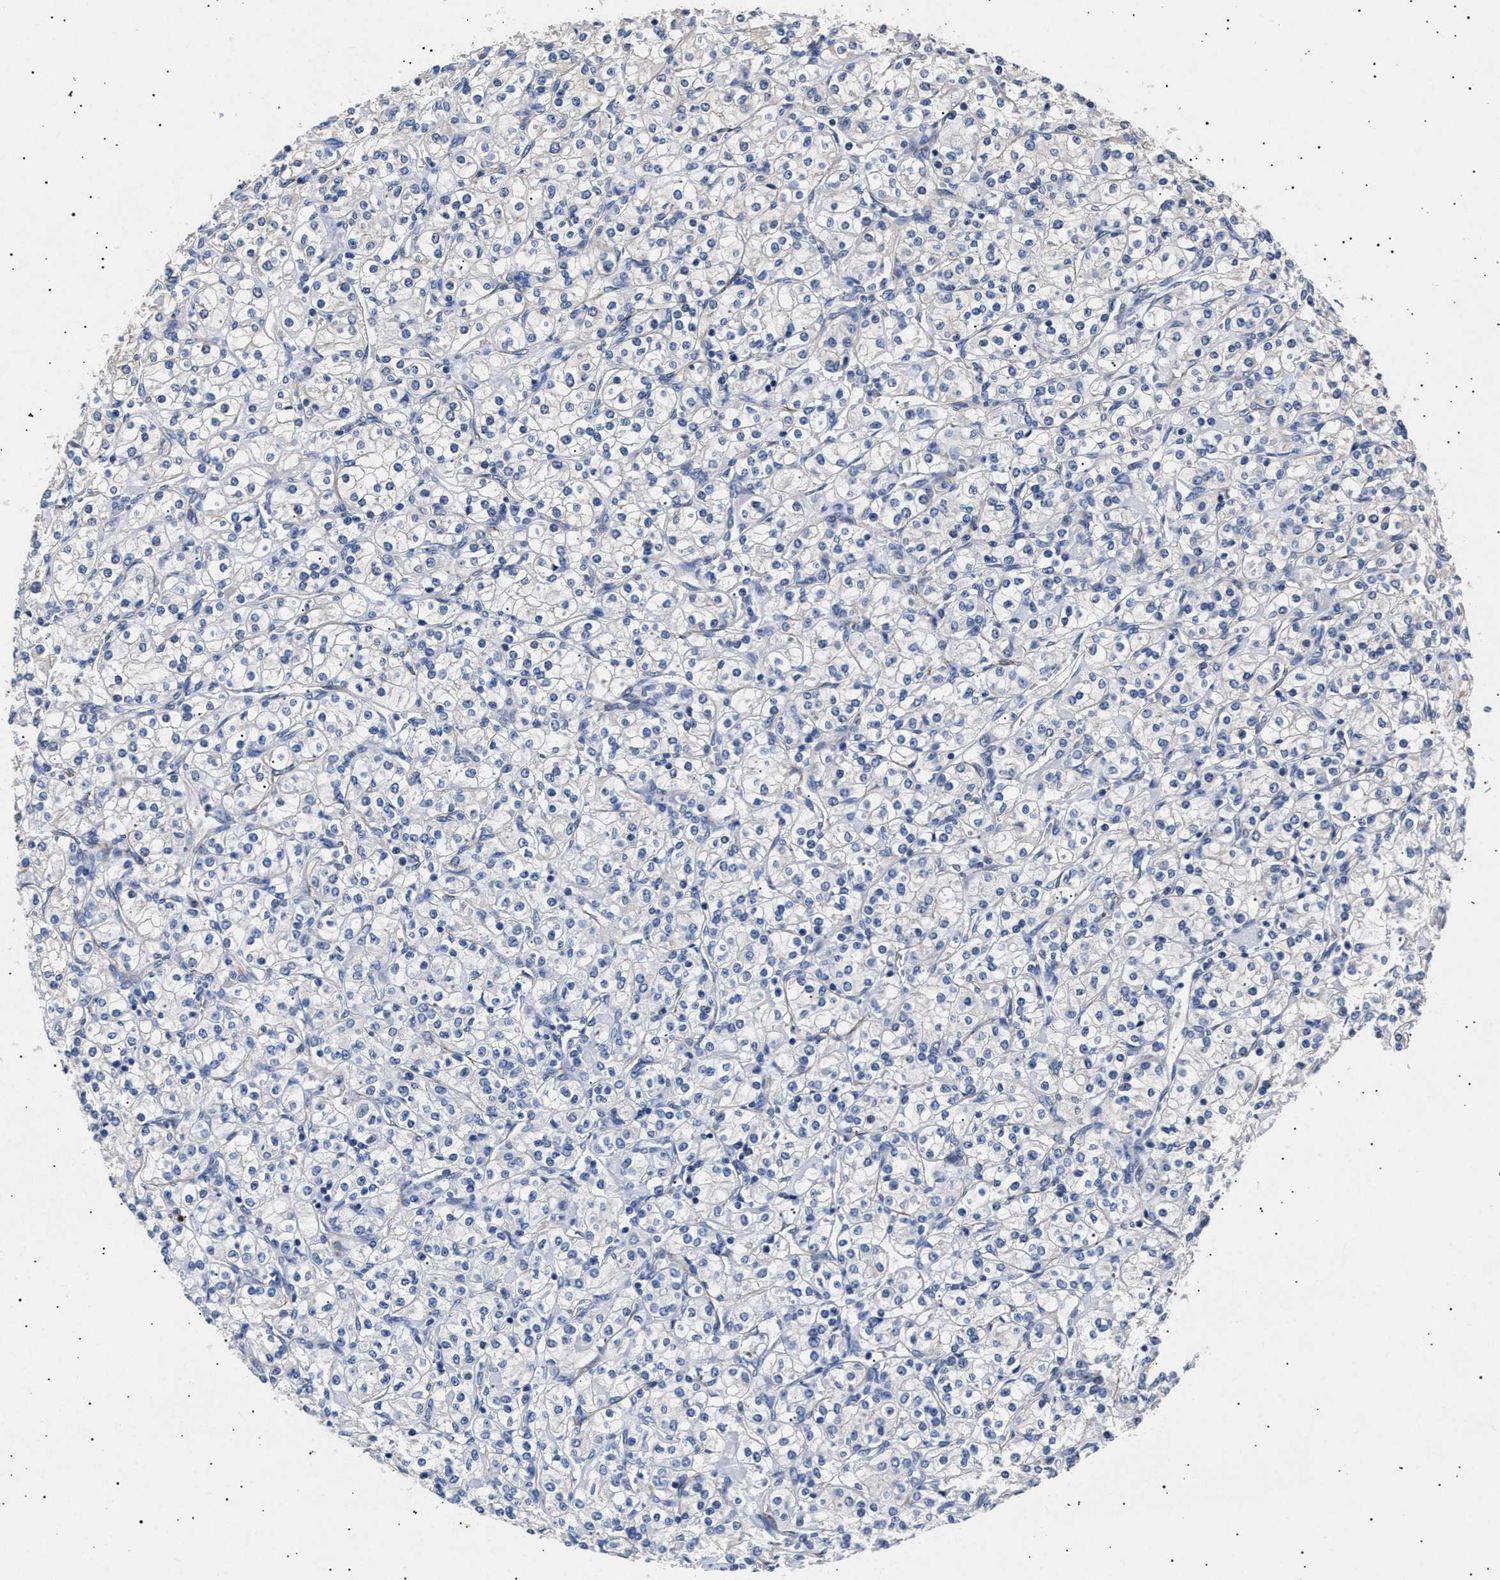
{"staining": {"intensity": "negative", "quantity": "none", "location": "none"}, "tissue": "renal cancer", "cell_type": "Tumor cells", "image_type": "cancer", "snomed": [{"axis": "morphology", "description": "Adenocarcinoma, NOS"}, {"axis": "topography", "description": "Kidney"}], "caption": "Renal adenocarcinoma was stained to show a protein in brown. There is no significant positivity in tumor cells.", "gene": "HEMGN", "patient": {"sex": "male", "age": 77}}